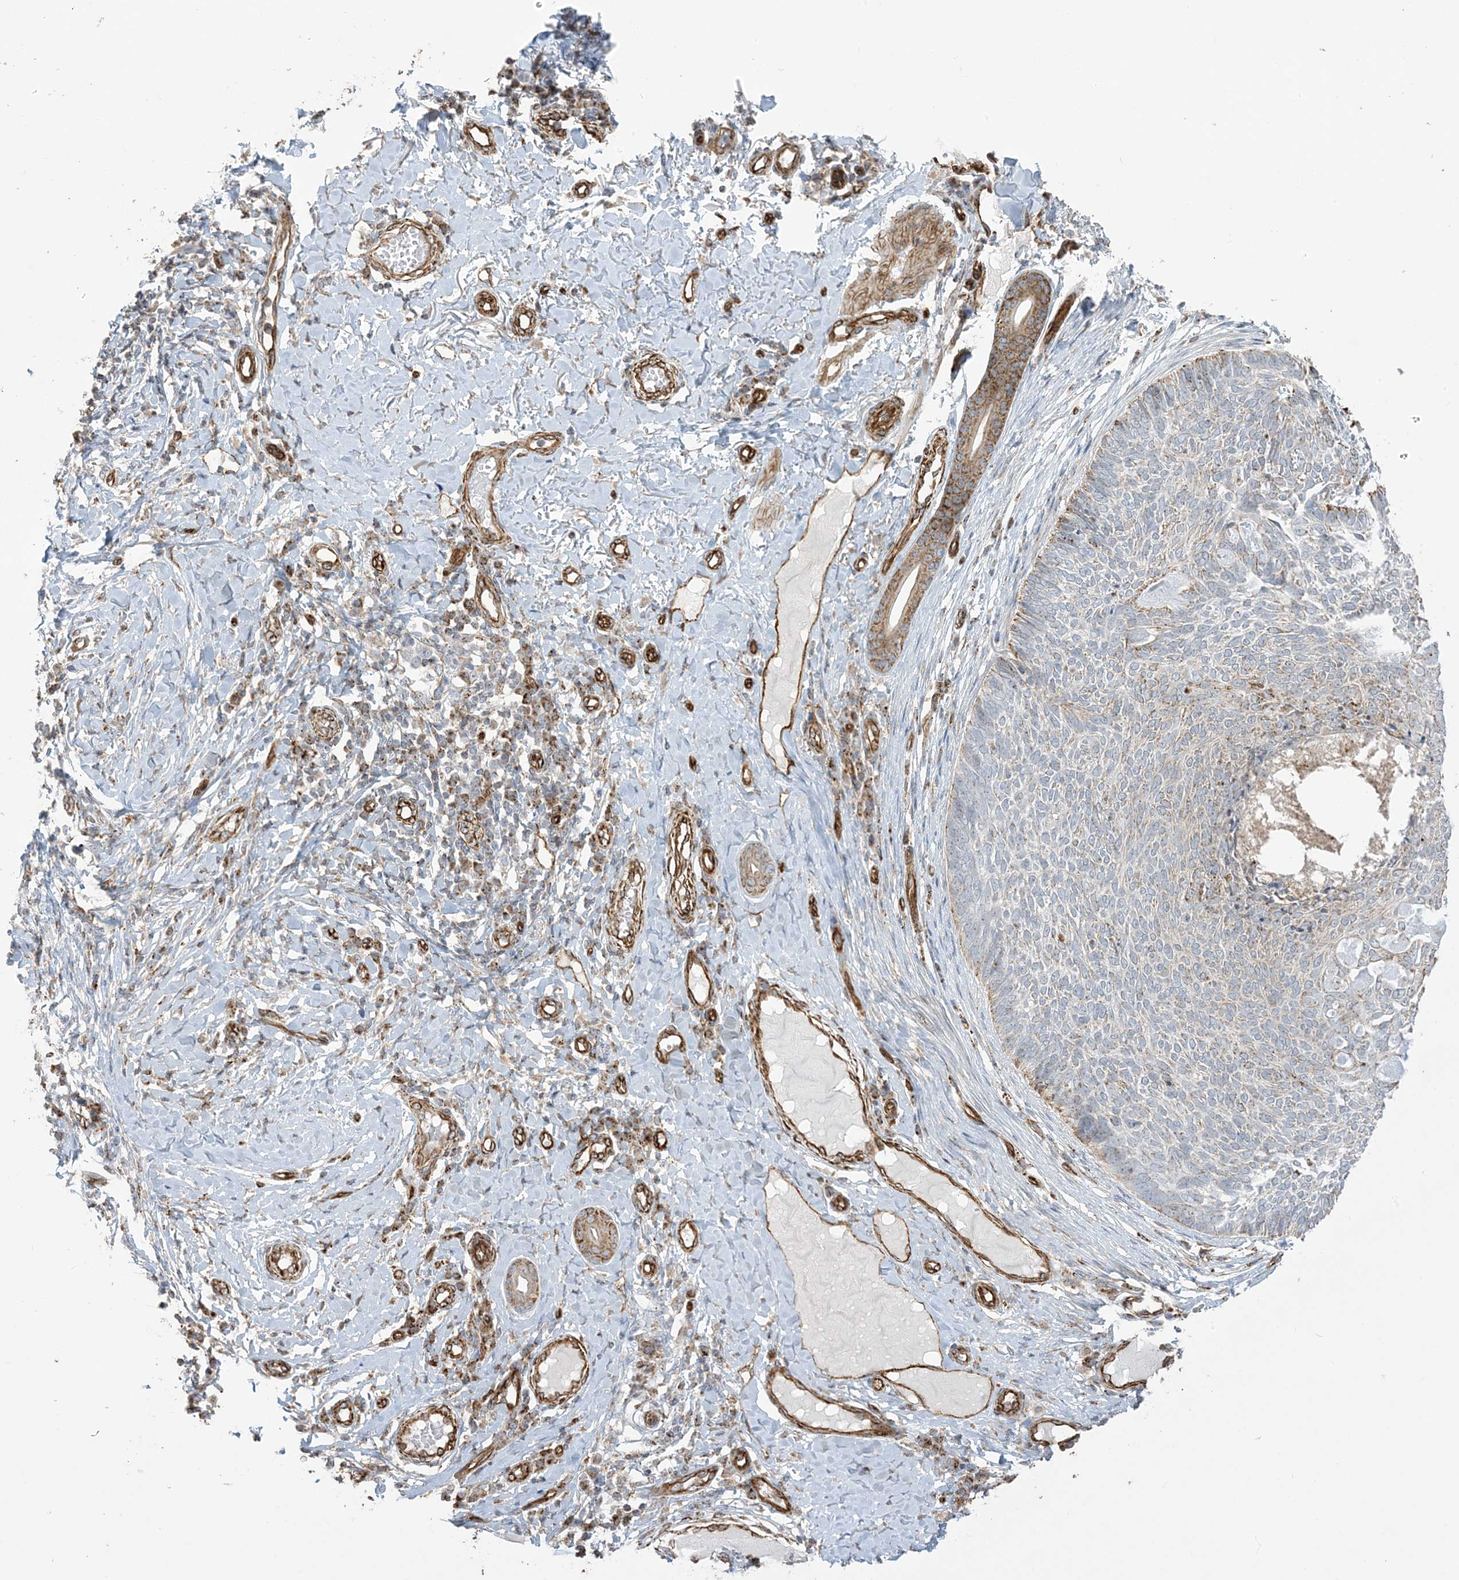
{"staining": {"intensity": "negative", "quantity": "none", "location": "none"}, "tissue": "skin cancer", "cell_type": "Tumor cells", "image_type": "cancer", "snomed": [{"axis": "morphology", "description": "Normal tissue, NOS"}, {"axis": "morphology", "description": "Basal cell carcinoma"}, {"axis": "topography", "description": "Skin"}], "caption": "The photomicrograph reveals no significant expression in tumor cells of skin basal cell carcinoma.", "gene": "AGA", "patient": {"sex": "male", "age": 50}}